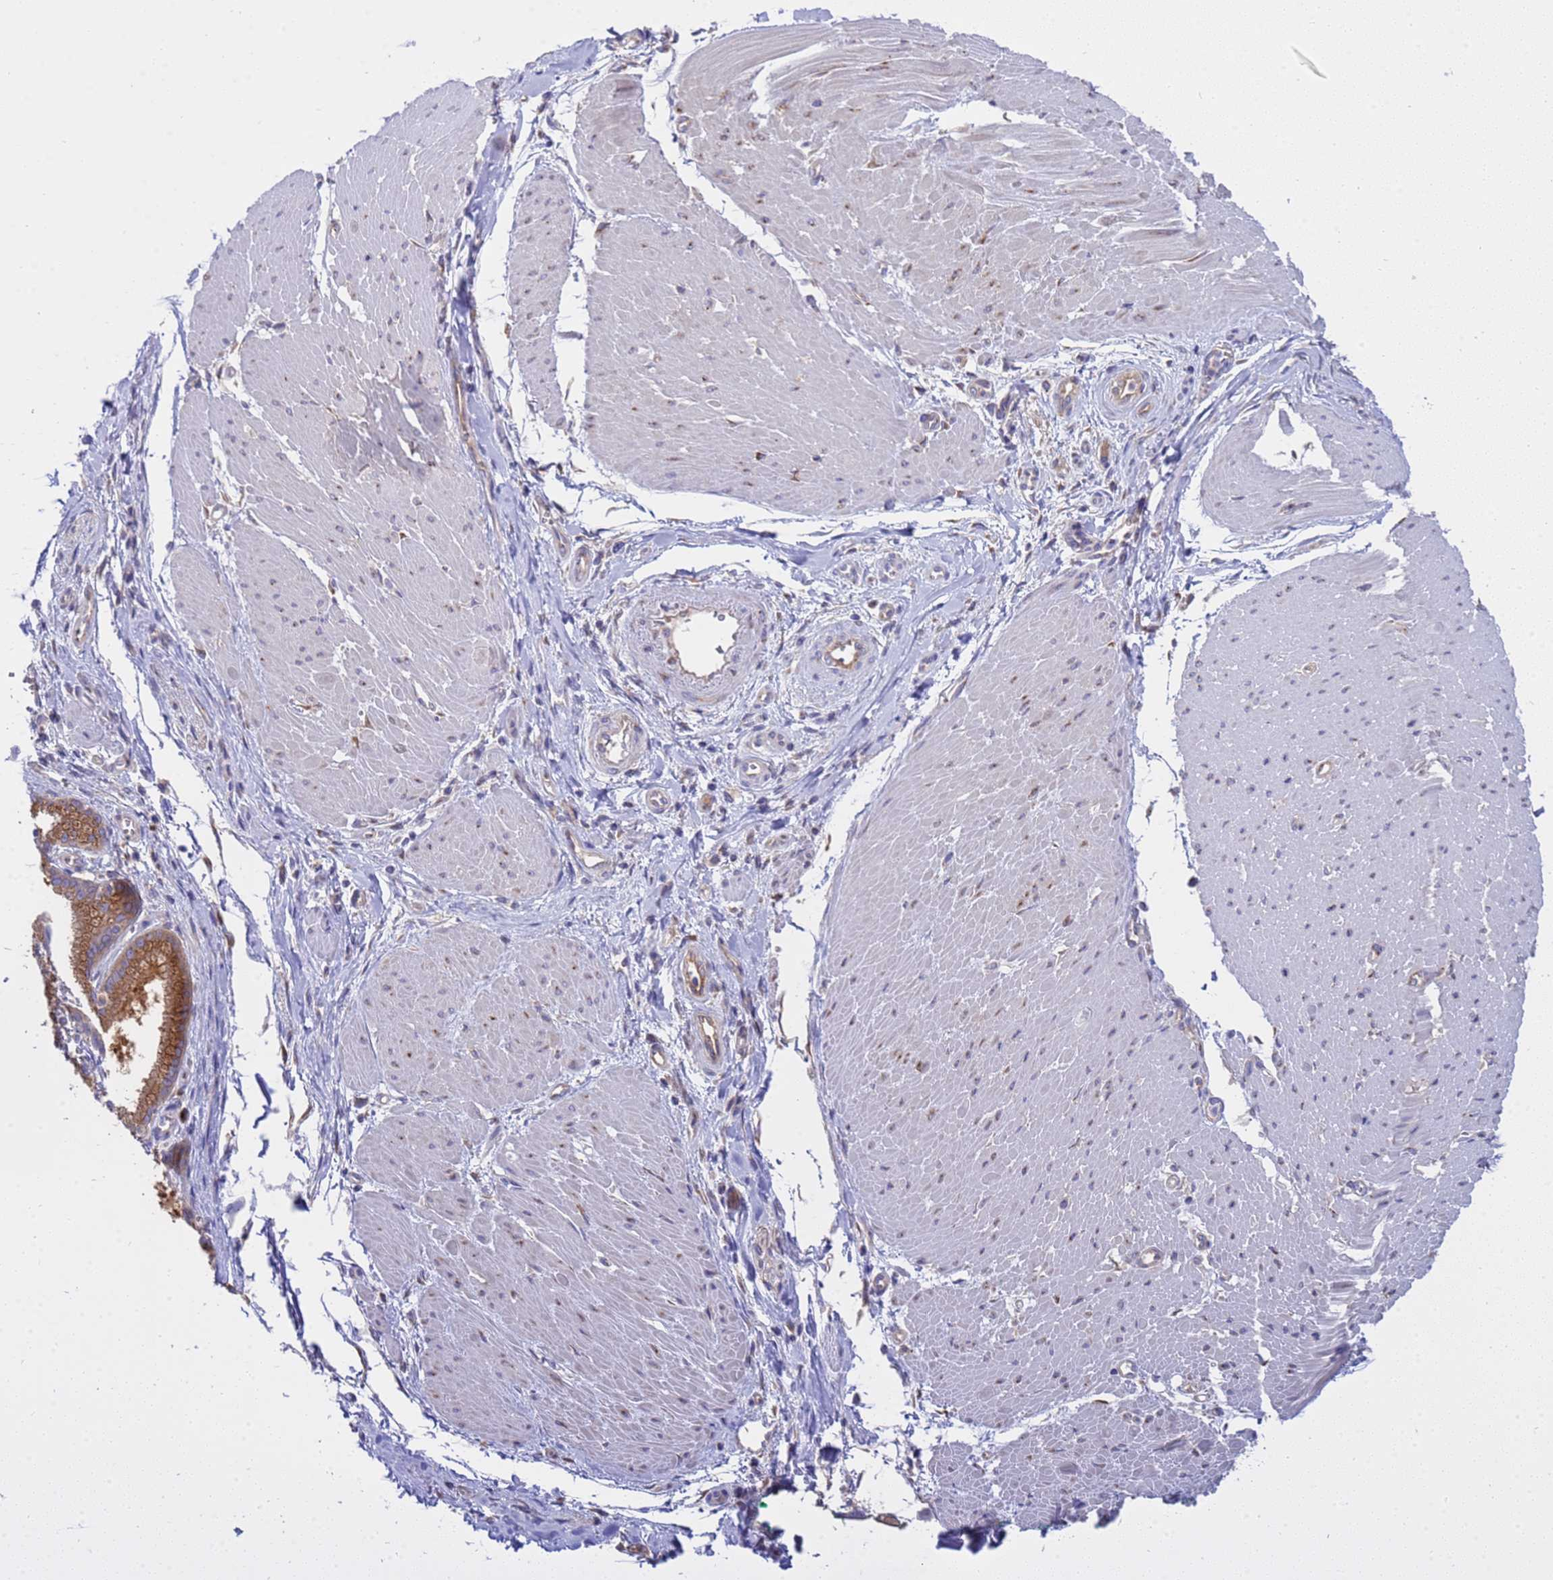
{"staining": {"intensity": "moderate", "quantity": ">75%", "location": "cytoplasmic/membranous"}, "tissue": "pancreatic cancer", "cell_type": "Tumor cells", "image_type": "cancer", "snomed": [{"axis": "morphology", "description": "Adenocarcinoma, NOS"}, {"axis": "topography", "description": "Pancreas"}], "caption": "Immunohistochemical staining of pancreatic cancer demonstrates medium levels of moderate cytoplasmic/membranous protein positivity in approximately >75% of tumor cells.", "gene": "ANAPC1", "patient": {"sex": "male", "age": 78}}